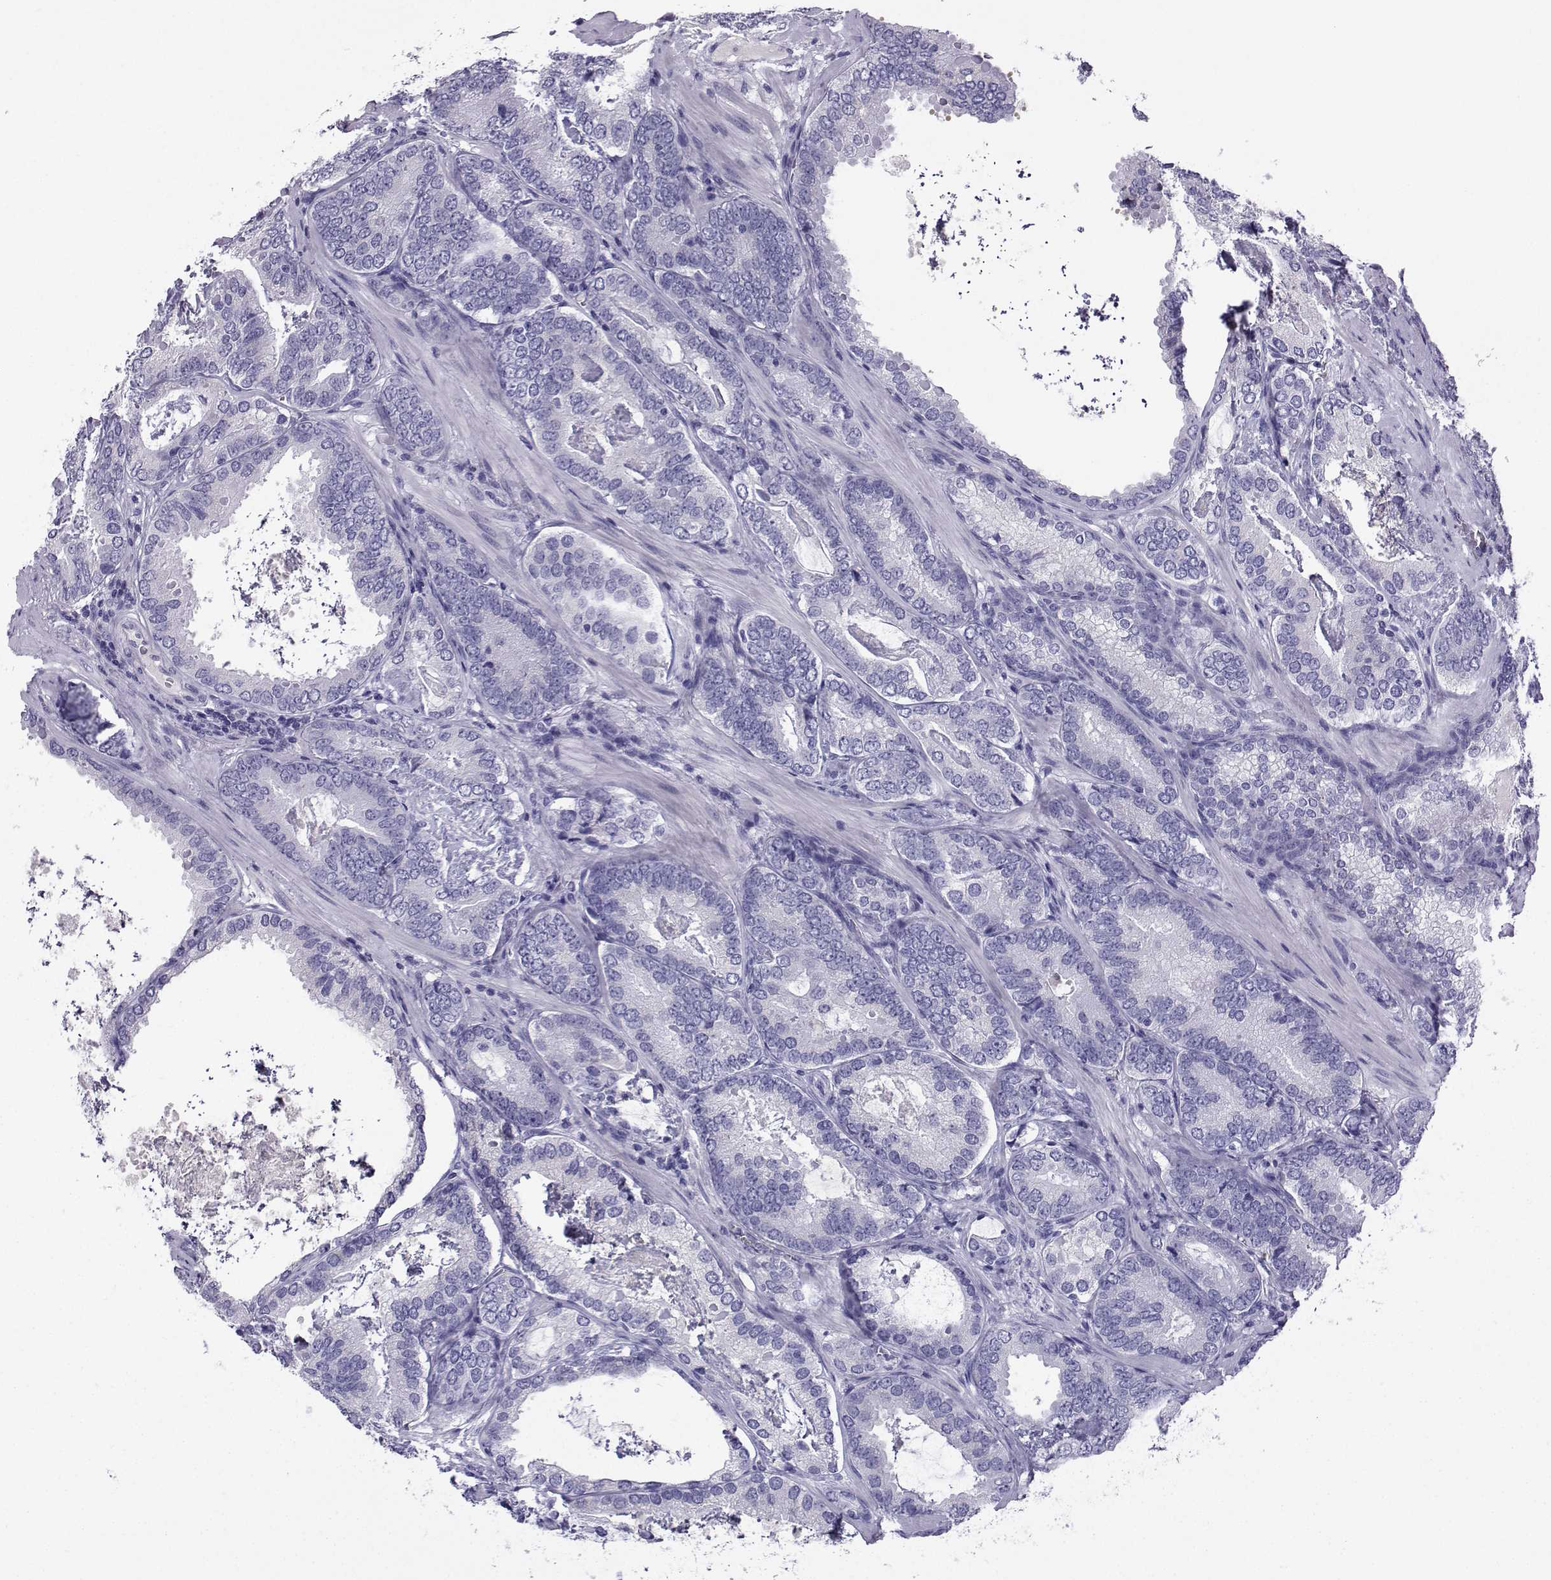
{"staining": {"intensity": "negative", "quantity": "none", "location": "none"}, "tissue": "prostate cancer", "cell_type": "Tumor cells", "image_type": "cancer", "snomed": [{"axis": "morphology", "description": "Adenocarcinoma, Low grade"}, {"axis": "topography", "description": "Prostate"}], "caption": "Prostate cancer was stained to show a protein in brown. There is no significant staining in tumor cells.", "gene": "ARMC2", "patient": {"sex": "male", "age": 60}}